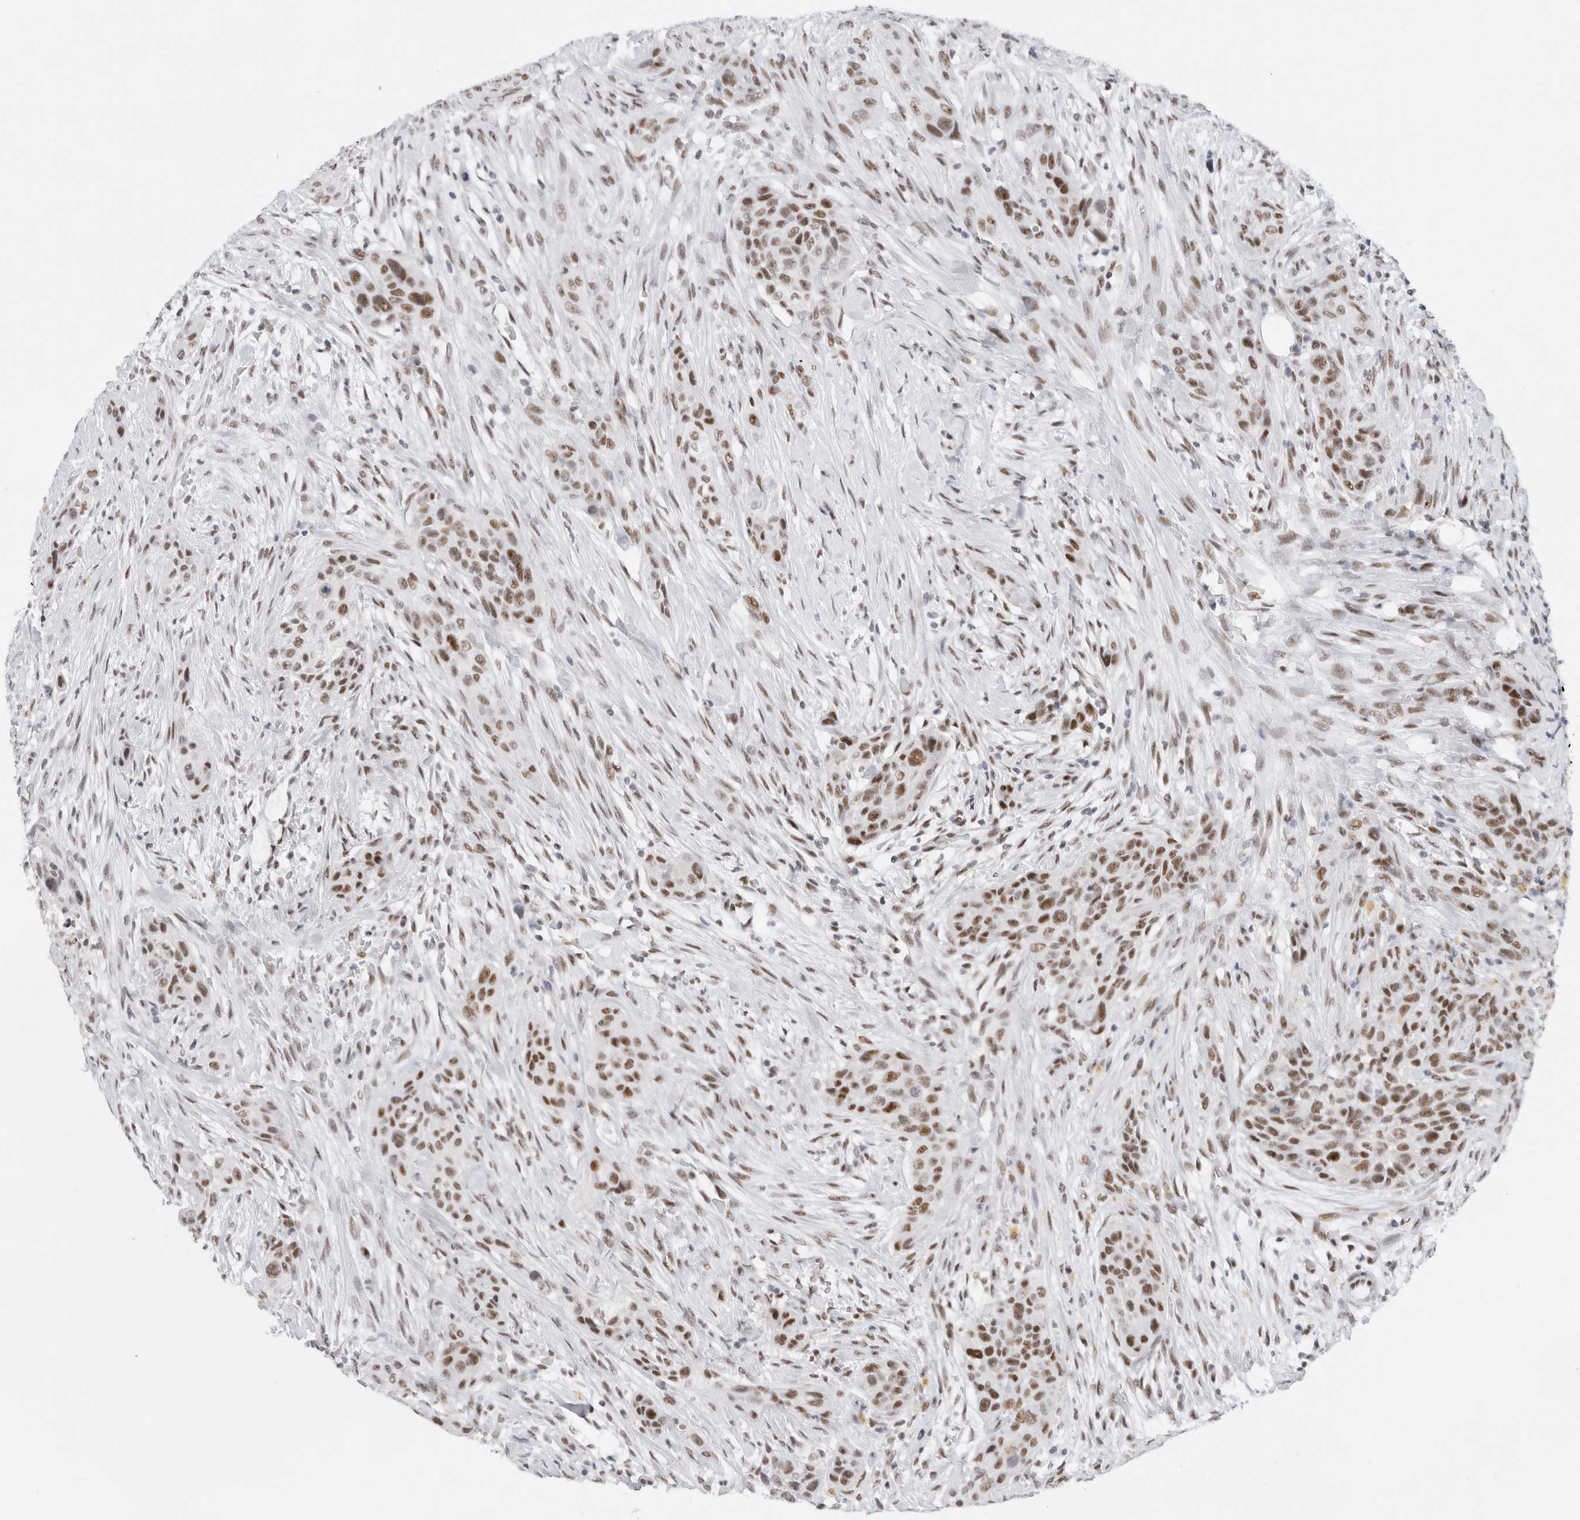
{"staining": {"intensity": "moderate", "quantity": ">75%", "location": "nuclear"}, "tissue": "urothelial cancer", "cell_type": "Tumor cells", "image_type": "cancer", "snomed": [{"axis": "morphology", "description": "Urothelial carcinoma, High grade"}, {"axis": "topography", "description": "Urinary bladder"}], "caption": "Approximately >75% of tumor cells in high-grade urothelial carcinoma exhibit moderate nuclear protein staining as visualized by brown immunohistochemical staining.", "gene": "COPS7A", "patient": {"sex": "male", "age": 35}}